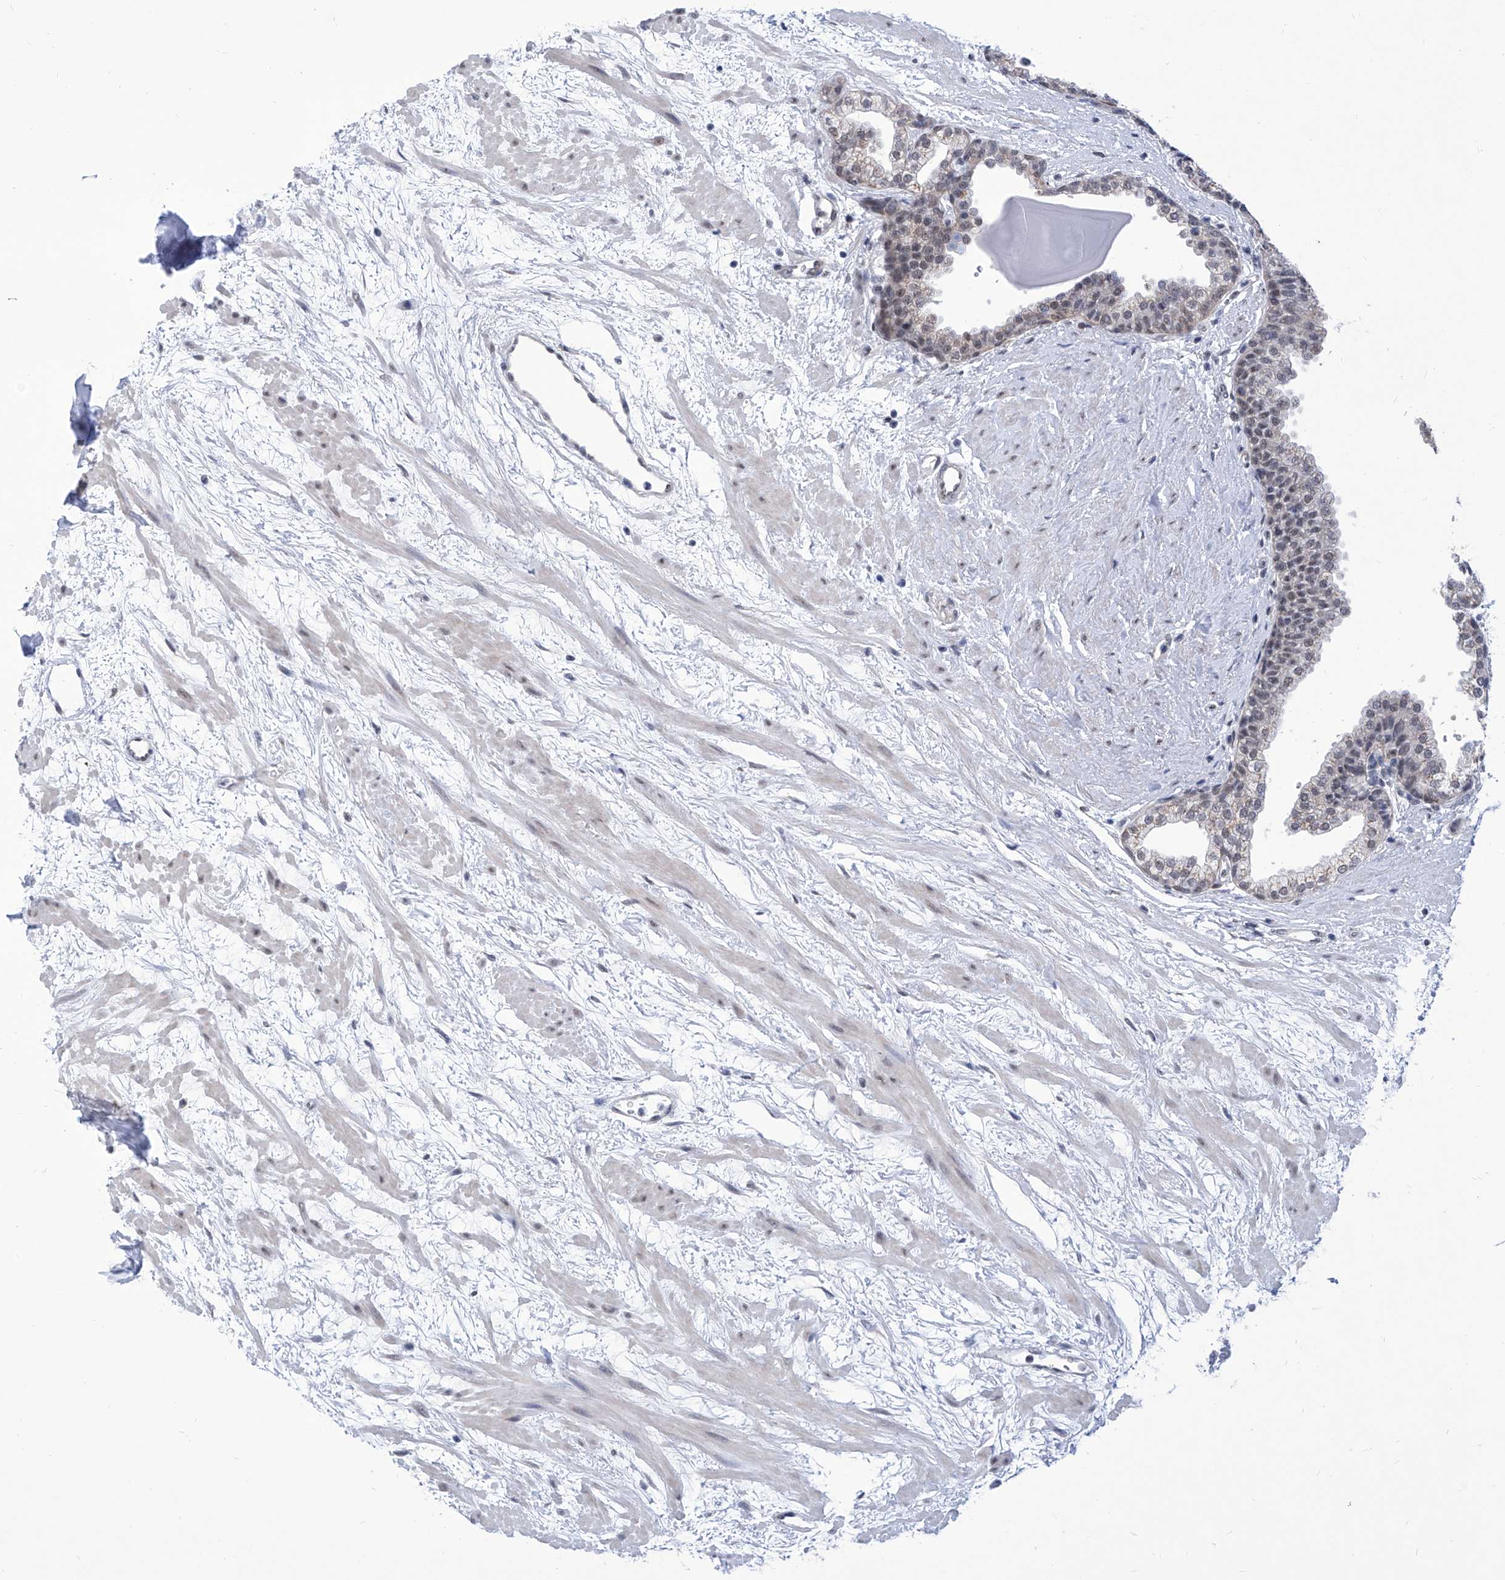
{"staining": {"intensity": "weak", "quantity": "25%-75%", "location": "cytoplasmic/membranous,nuclear"}, "tissue": "prostate", "cell_type": "Glandular cells", "image_type": "normal", "snomed": [{"axis": "morphology", "description": "Normal tissue, NOS"}, {"axis": "topography", "description": "Prostate"}], "caption": "Immunohistochemical staining of normal prostate shows weak cytoplasmic/membranous,nuclear protein positivity in approximately 25%-75% of glandular cells. The protein is stained brown, and the nuclei are stained in blue (DAB (3,3'-diaminobenzidine) IHC with brightfield microscopy, high magnification).", "gene": "SART1", "patient": {"sex": "male", "age": 48}}